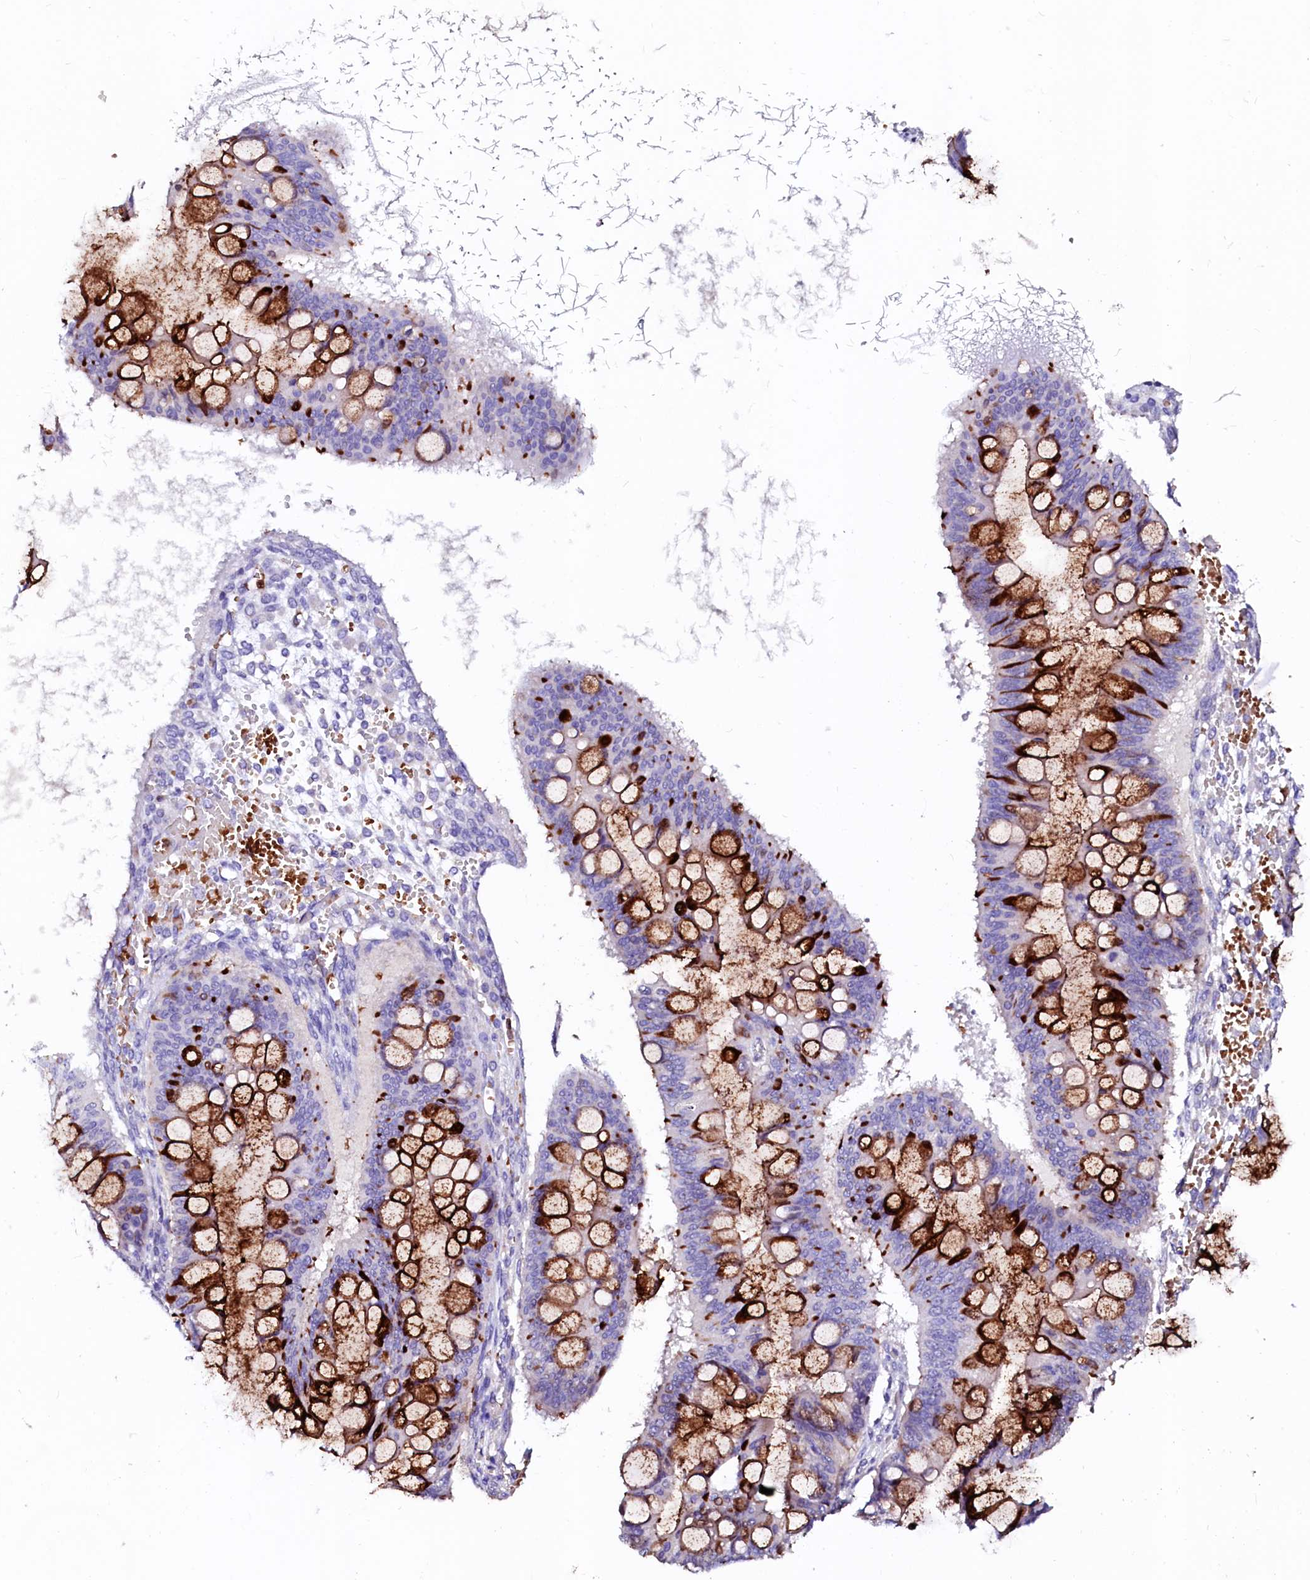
{"staining": {"intensity": "strong", "quantity": "25%-75%", "location": "cytoplasmic/membranous"}, "tissue": "ovarian cancer", "cell_type": "Tumor cells", "image_type": "cancer", "snomed": [{"axis": "morphology", "description": "Cystadenocarcinoma, mucinous, NOS"}, {"axis": "topography", "description": "Ovary"}], "caption": "Protein expression analysis of human mucinous cystadenocarcinoma (ovarian) reveals strong cytoplasmic/membranous expression in about 25%-75% of tumor cells.", "gene": "RAB27A", "patient": {"sex": "female", "age": 73}}